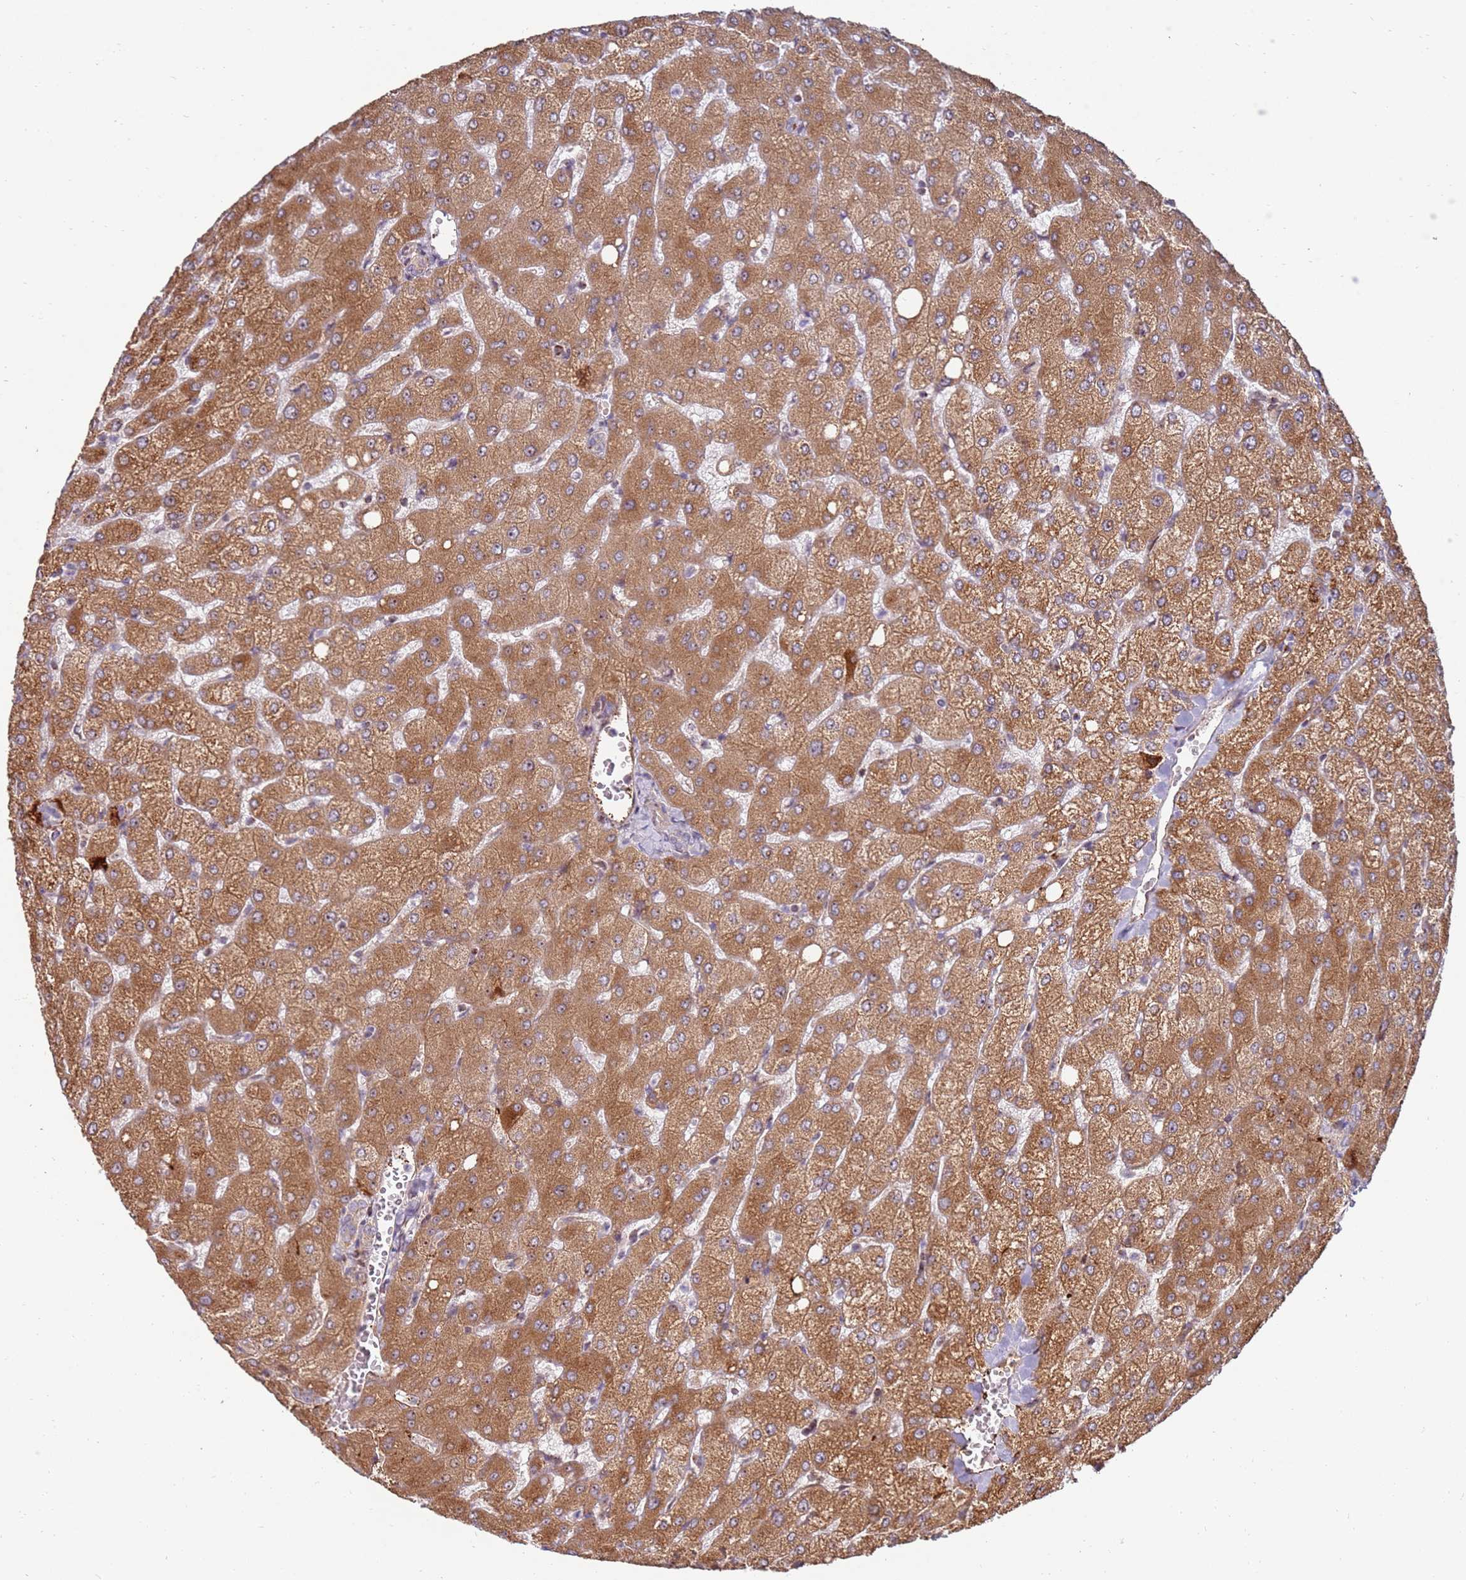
{"staining": {"intensity": "negative", "quantity": "none", "location": "none"}, "tissue": "liver", "cell_type": "Cholangiocytes", "image_type": "normal", "snomed": [{"axis": "morphology", "description": "Normal tissue, NOS"}, {"axis": "topography", "description": "Liver"}], "caption": "This is an IHC micrograph of unremarkable human liver. There is no positivity in cholangiocytes.", "gene": "KIF25", "patient": {"sex": "female", "age": 54}}